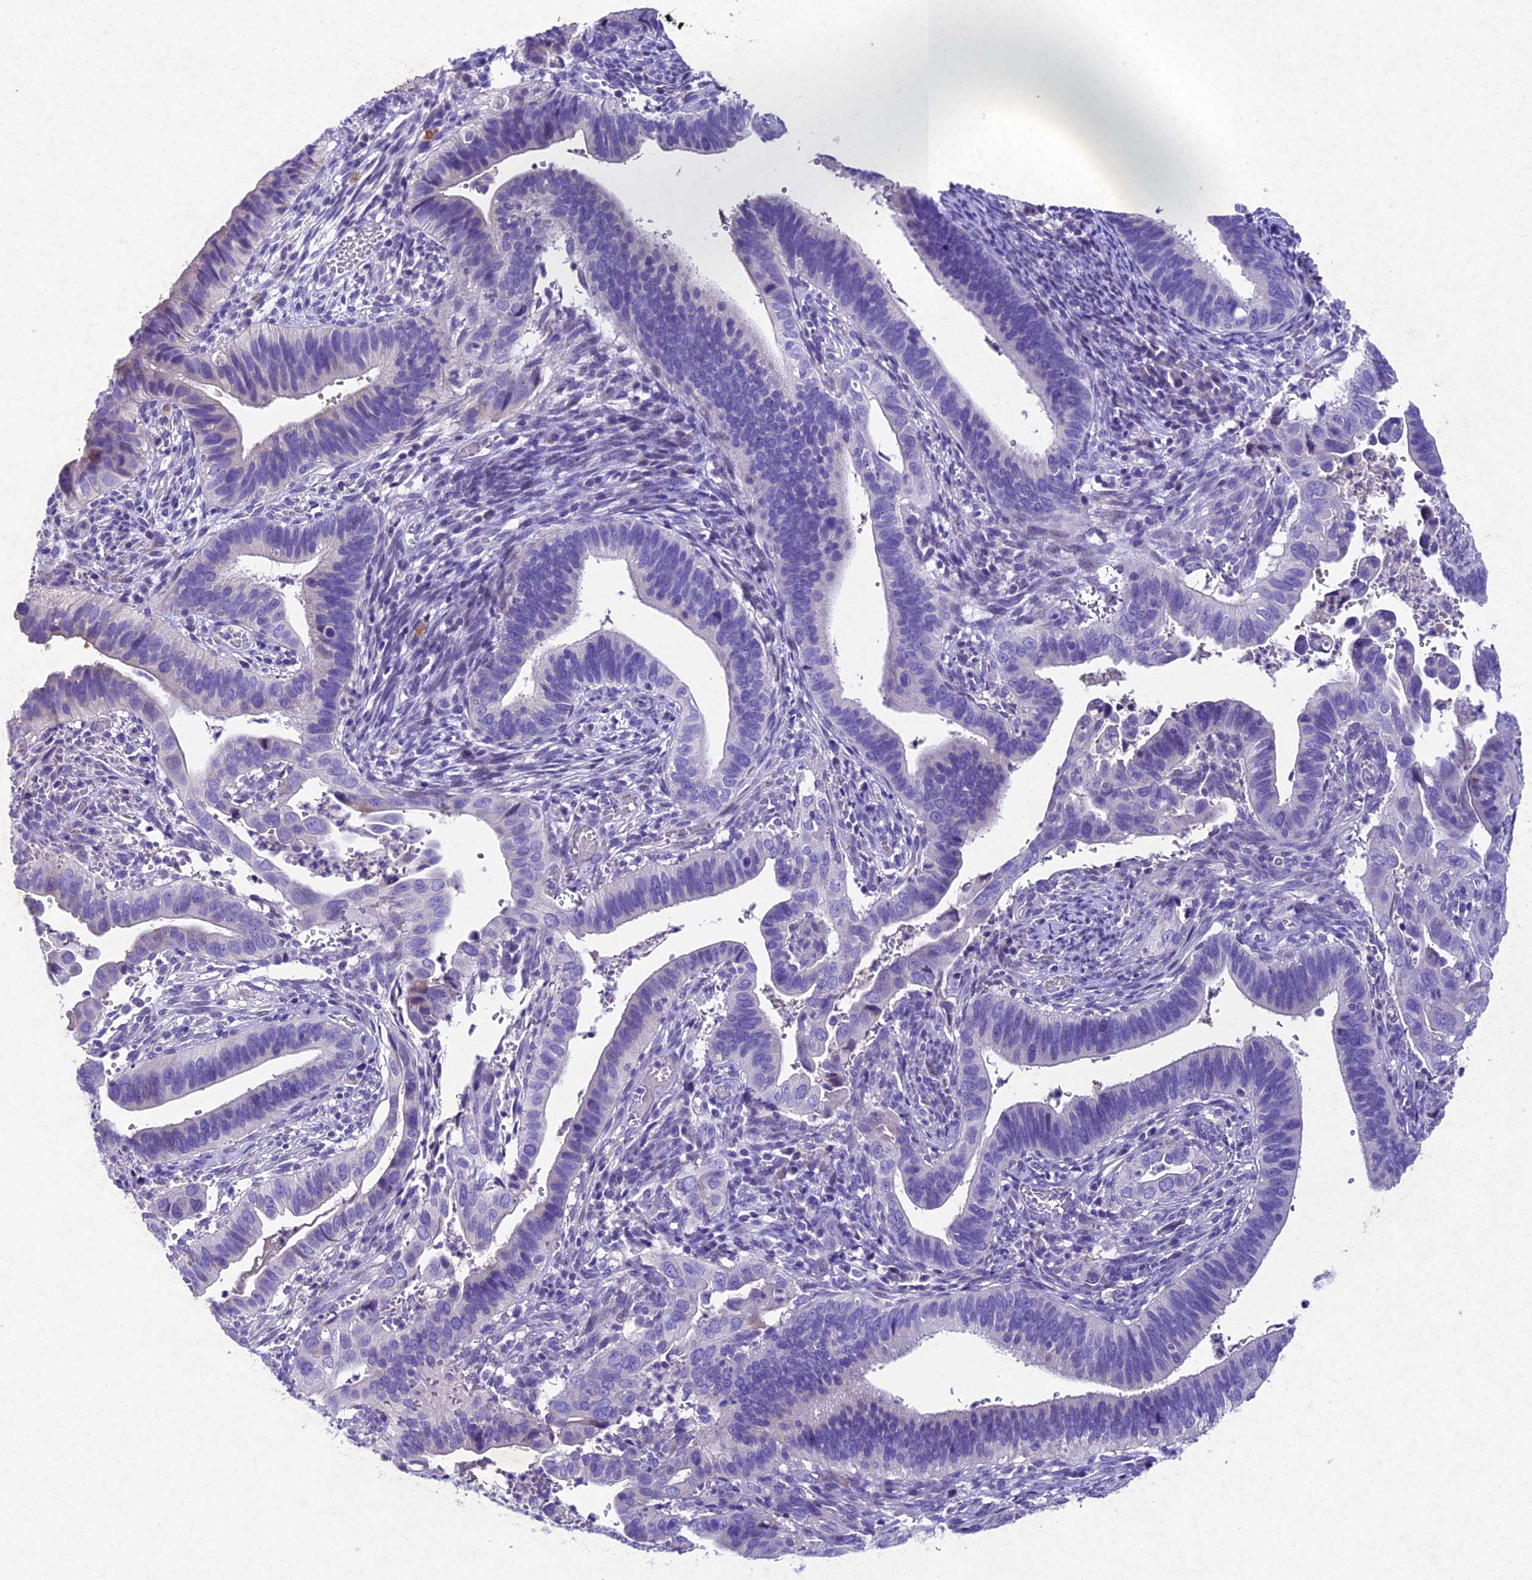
{"staining": {"intensity": "negative", "quantity": "none", "location": "none"}, "tissue": "cervical cancer", "cell_type": "Tumor cells", "image_type": "cancer", "snomed": [{"axis": "morphology", "description": "Adenocarcinoma, NOS"}, {"axis": "topography", "description": "Cervix"}], "caption": "High magnification brightfield microscopy of cervical cancer stained with DAB (brown) and counterstained with hematoxylin (blue): tumor cells show no significant staining. (DAB IHC with hematoxylin counter stain).", "gene": "IFT140", "patient": {"sex": "female", "age": 42}}